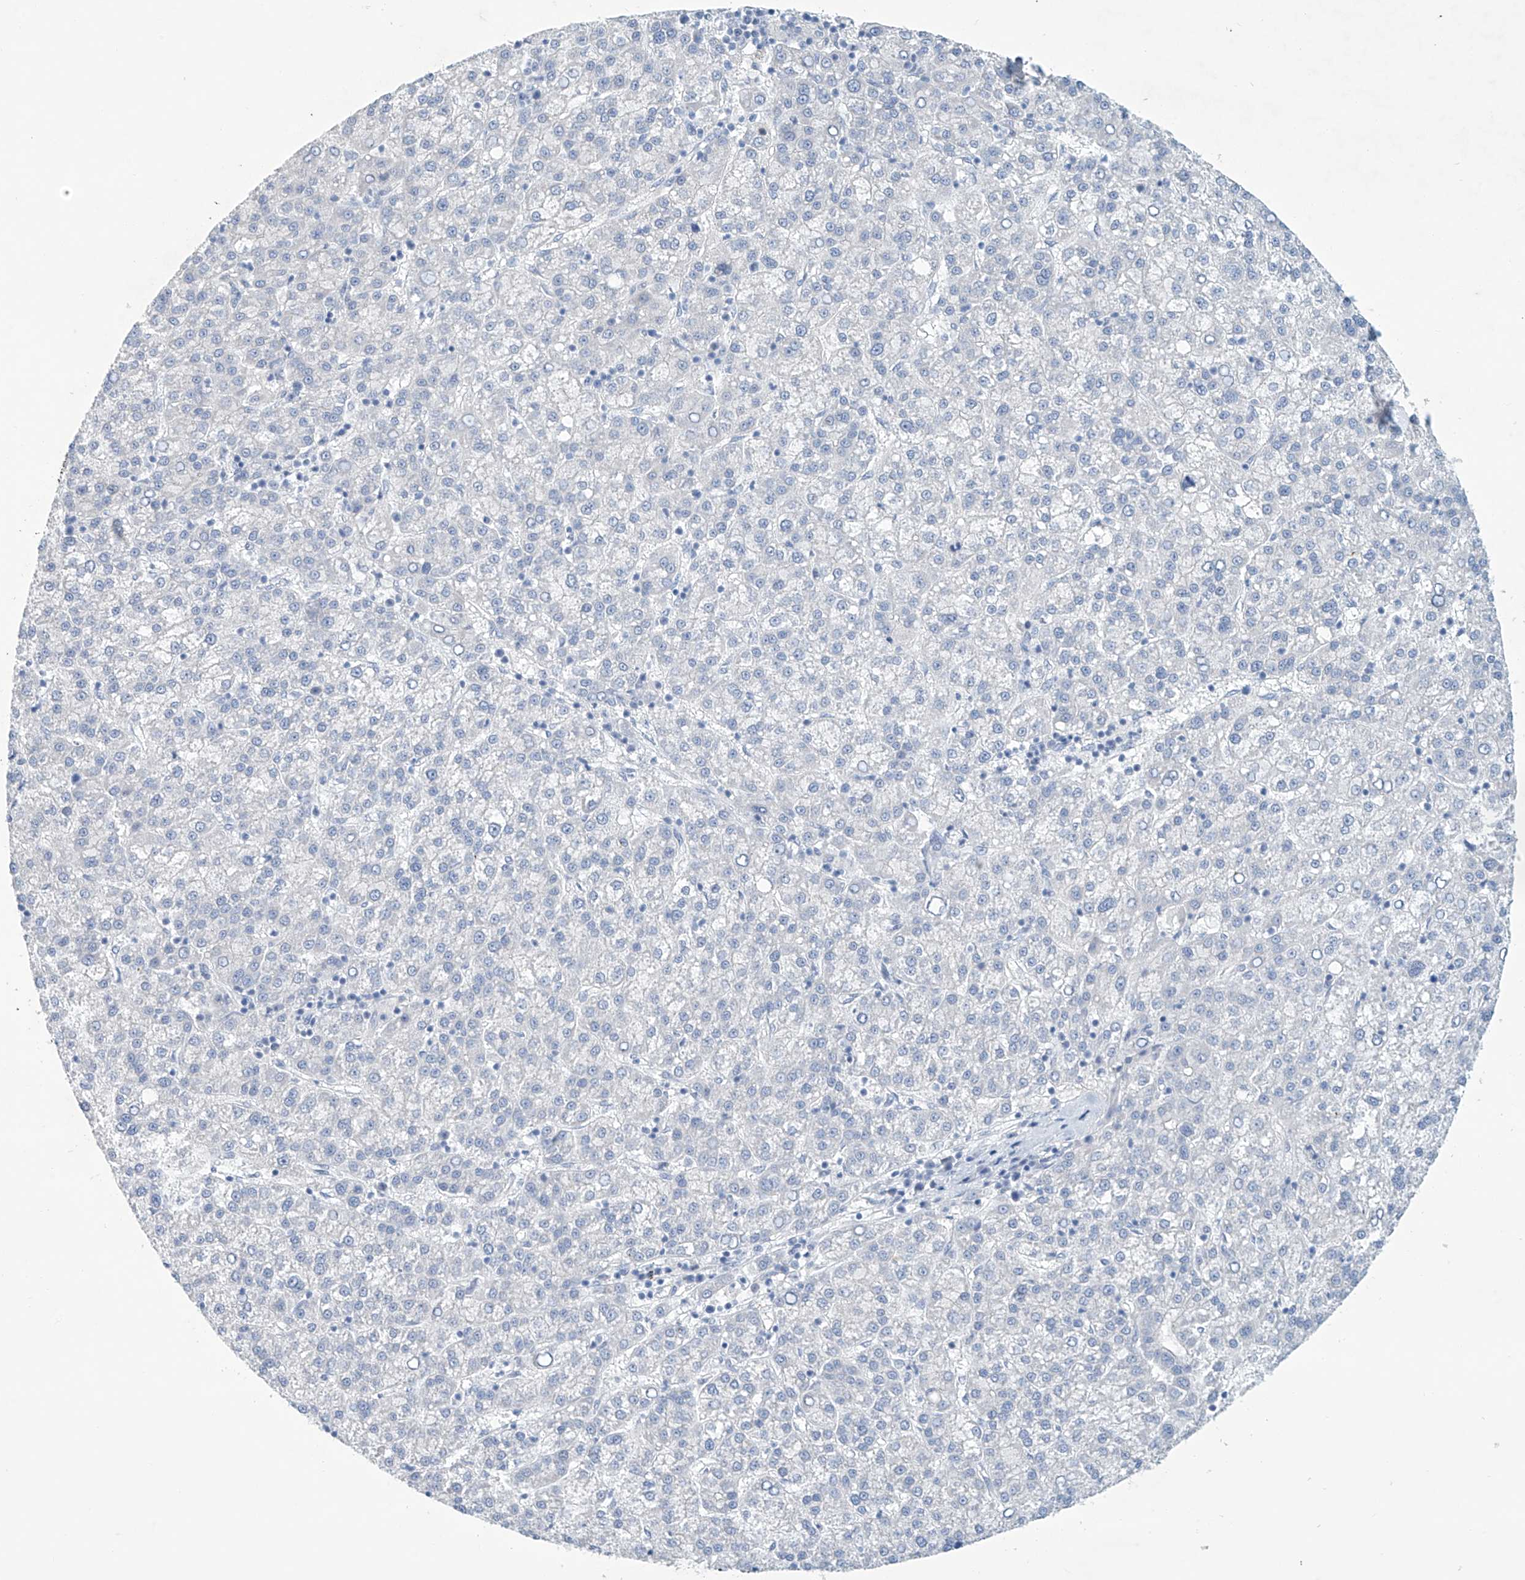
{"staining": {"intensity": "negative", "quantity": "none", "location": "none"}, "tissue": "liver cancer", "cell_type": "Tumor cells", "image_type": "cancer", "snomed": [{"axis": "morphology", "description": "Carcinoma, Hepatocellular, NOS"}, {"axis": "topography", "description": "Liver"}], "caption": "This is a photomicrograph of IHC staining of liver cancer (hepatocellular carcinoma), which shows no positivity in tumor cells.", "gene": "SLC35A5", "patient": {"sex": "female", "age": 58}}